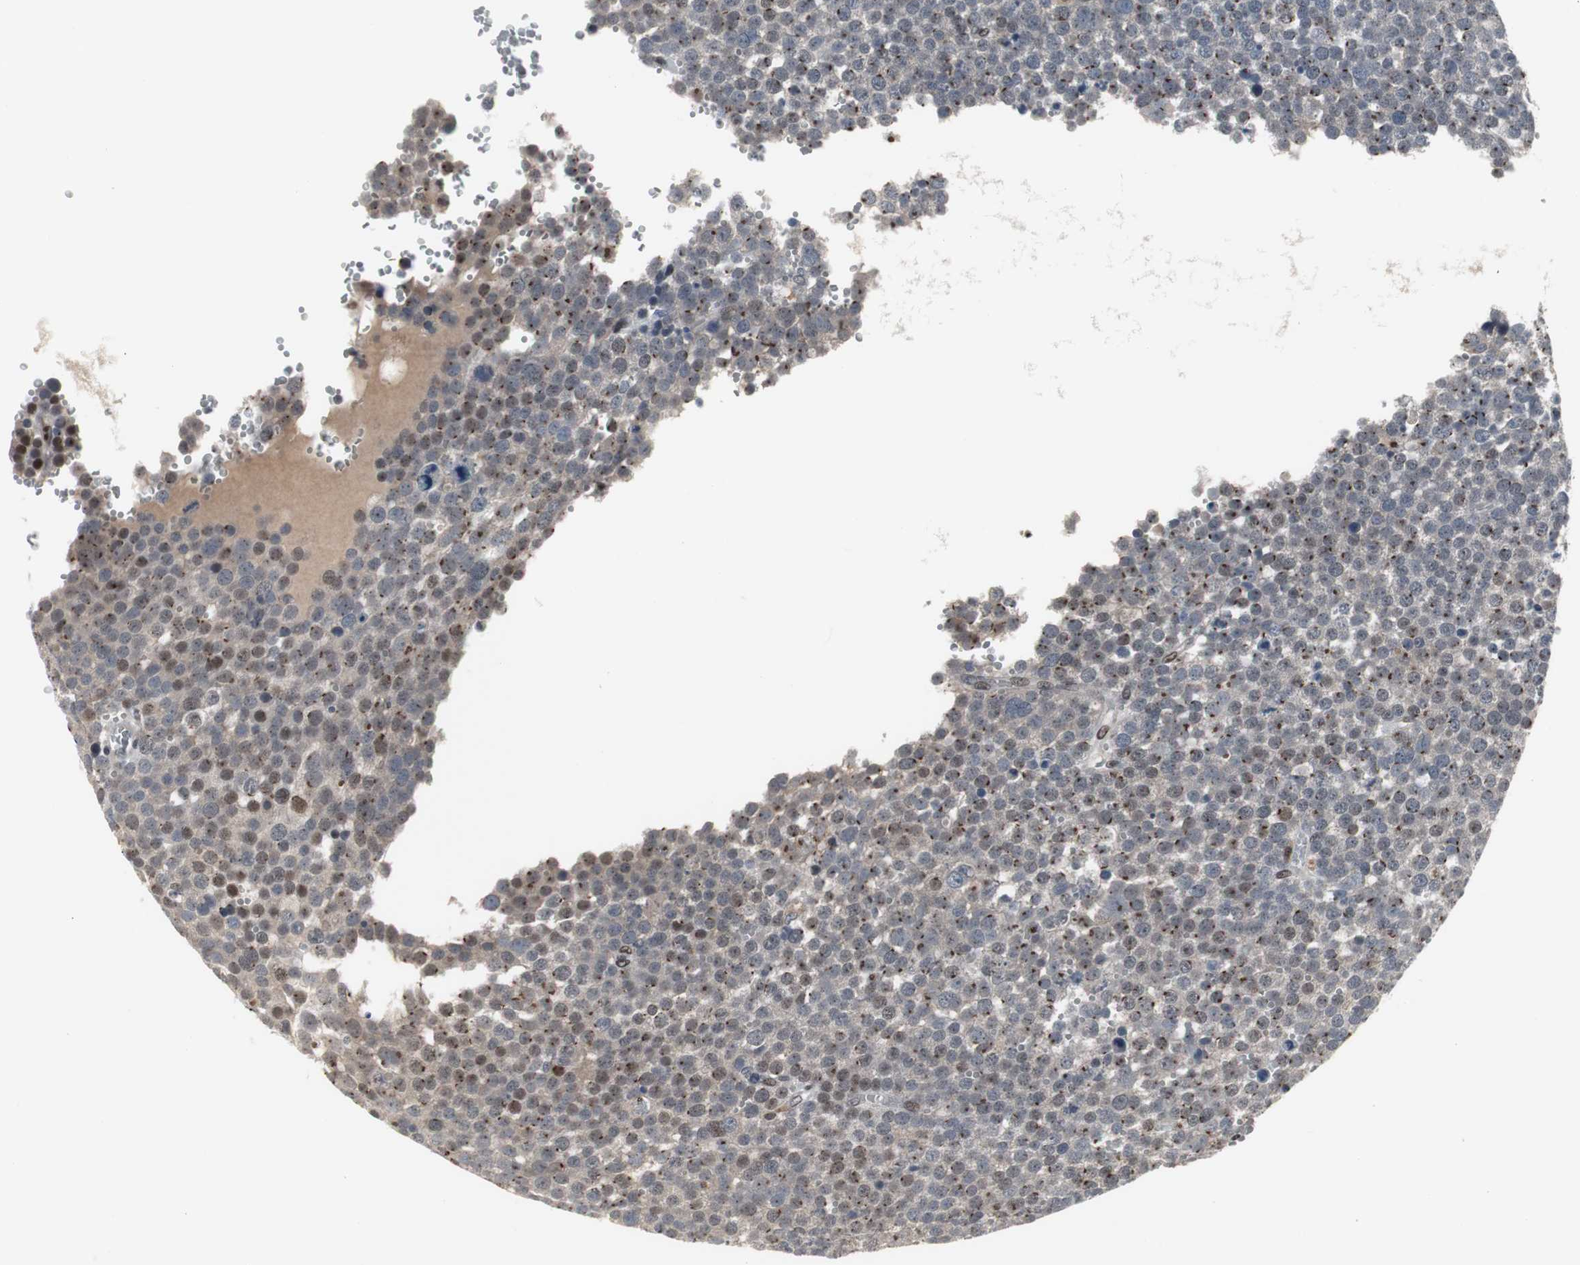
{"staining": {"intensity": "weak", "quantity": "25%-75%", "location": "nuclear"}, "tissue": "testis cancer", "cell_type": "Tumor cells", "image_type": "cancer", "snomed": [{"axis": "morphology", "description": "Seminoma, NOS"}, {"axis": "topography", "description": "Testis"}], "caption": "This image exhibits immunohistochemistry (IHC) staining of testis cancer, with low weak nuclear expression in about 25%-75% of tumor cells.", "gene": "GRK2", "patient": {"sex": "male", "age": 71}}